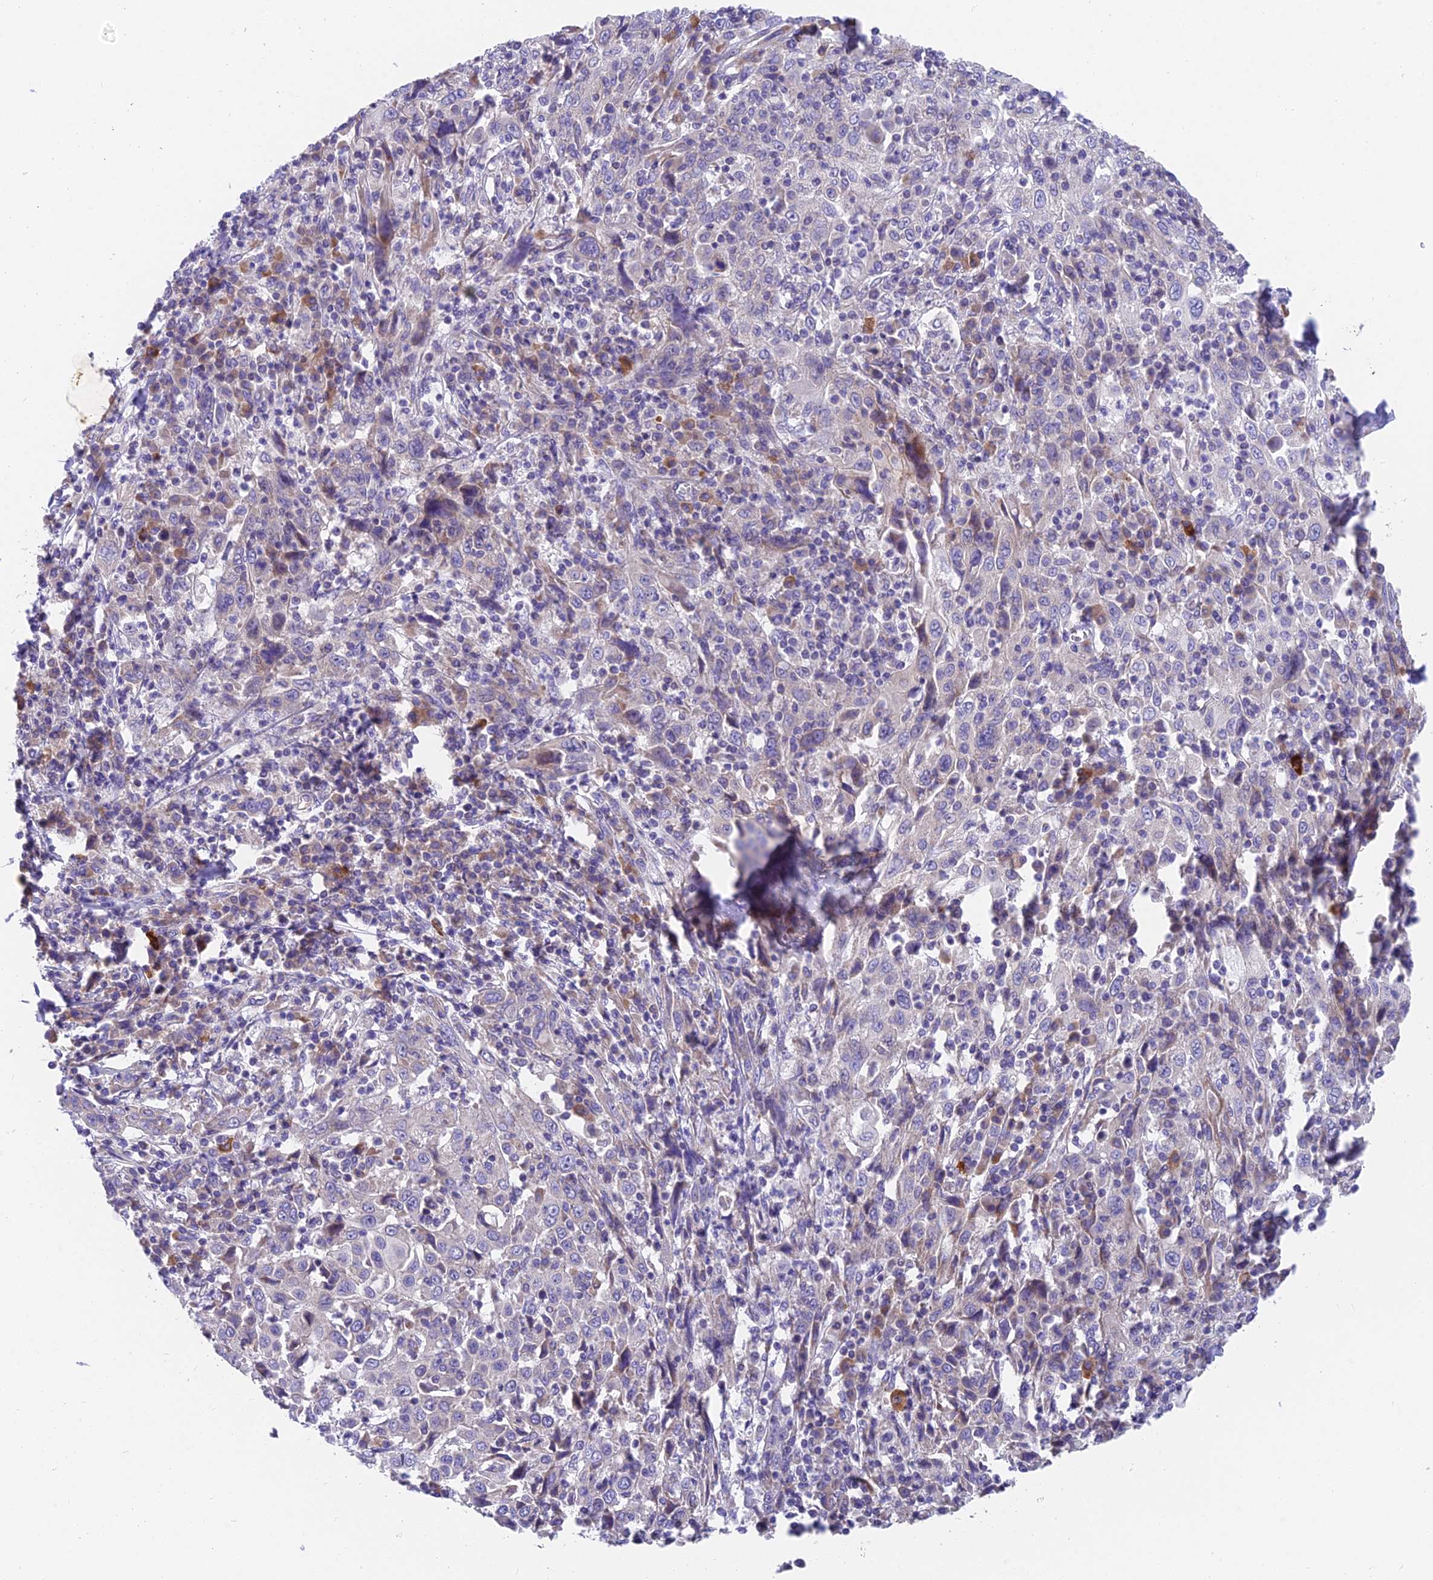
{"staining": {"intensity": "negative", "quantity": "none", "location": "none"}, "tissue": "cervical cancer", "cell_type": "Tumor cells", "image_type": "cancer", "snomed": [{"axis": "morphology", "description": "Squamous cell carcinoma, NOS"}, {"axis": "topography", "description": "Cervix"}], "caption": "High magnification brightfield microscopy of cervical squamous cell carcinoma stained with DAB (brown) and counterstained with hematoxylin (blue): tumor cells show no significant positivity. (DAB (3,3'-diaminobenzidine) IHC visualized using brightfield microscopy, high magnification).", "gene": "MVB12A", "patient": {"sex": "female", "age": 46}}